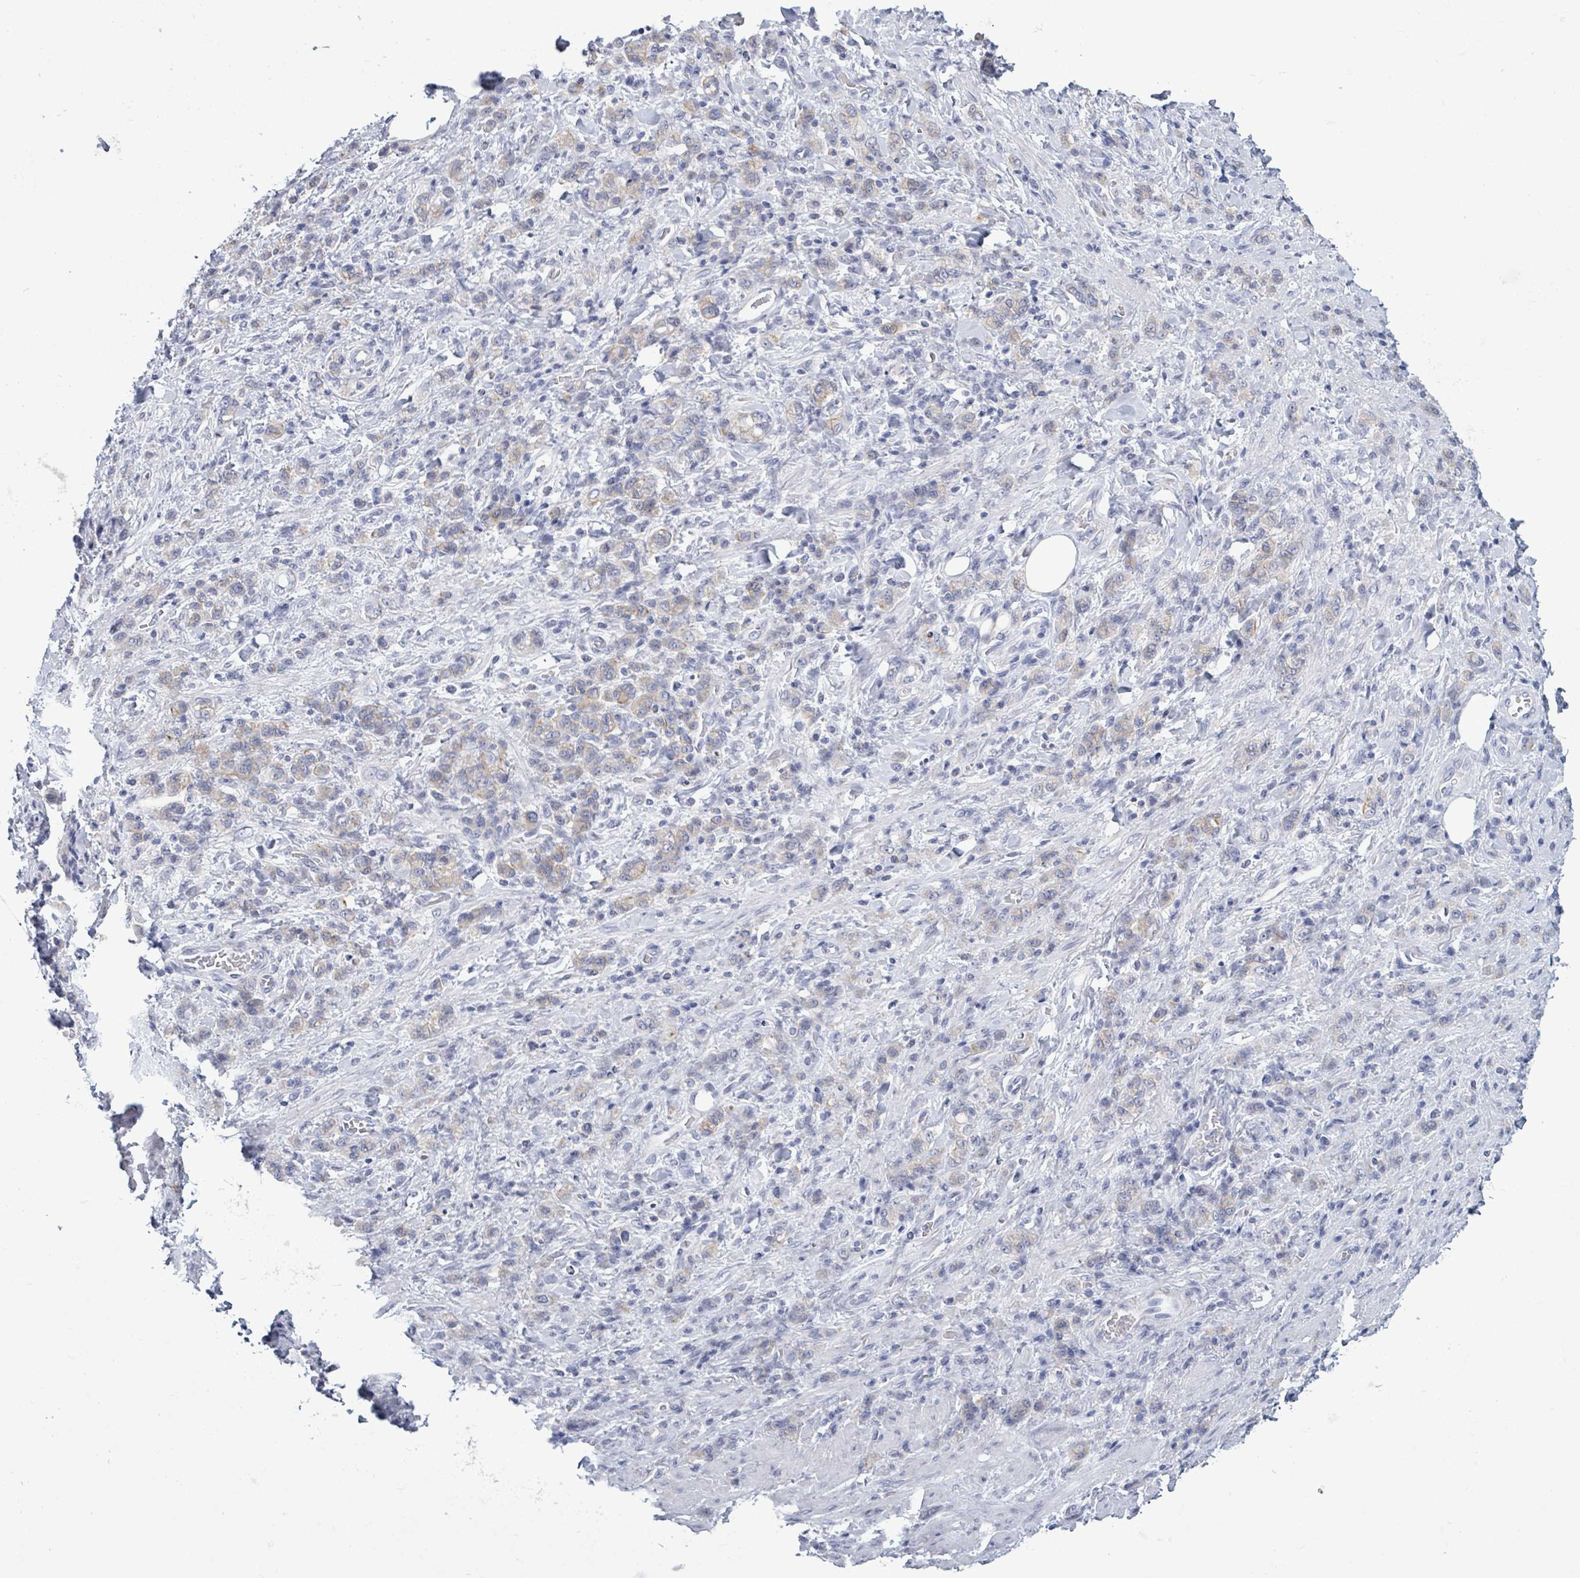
{"staining": {"intensity": "weak", "quantity": "<25%", "location": "cytoplasmic/membranous"}, "tissue": "stomach cancer", "cell_type": "Tumor cells", "image_type": "cancer", "snomed": [{"axis": "morphology", "description": "Adenocarcinoma, NOS"}, {"axis": "topography", "description": "Stomach"}], "caption": "Image shows no significant protein staining in tumor cells of stomach cancer (adenocarcinoma).", "gene": "BSG", "patient": {"sex": "male", "age": 77}}